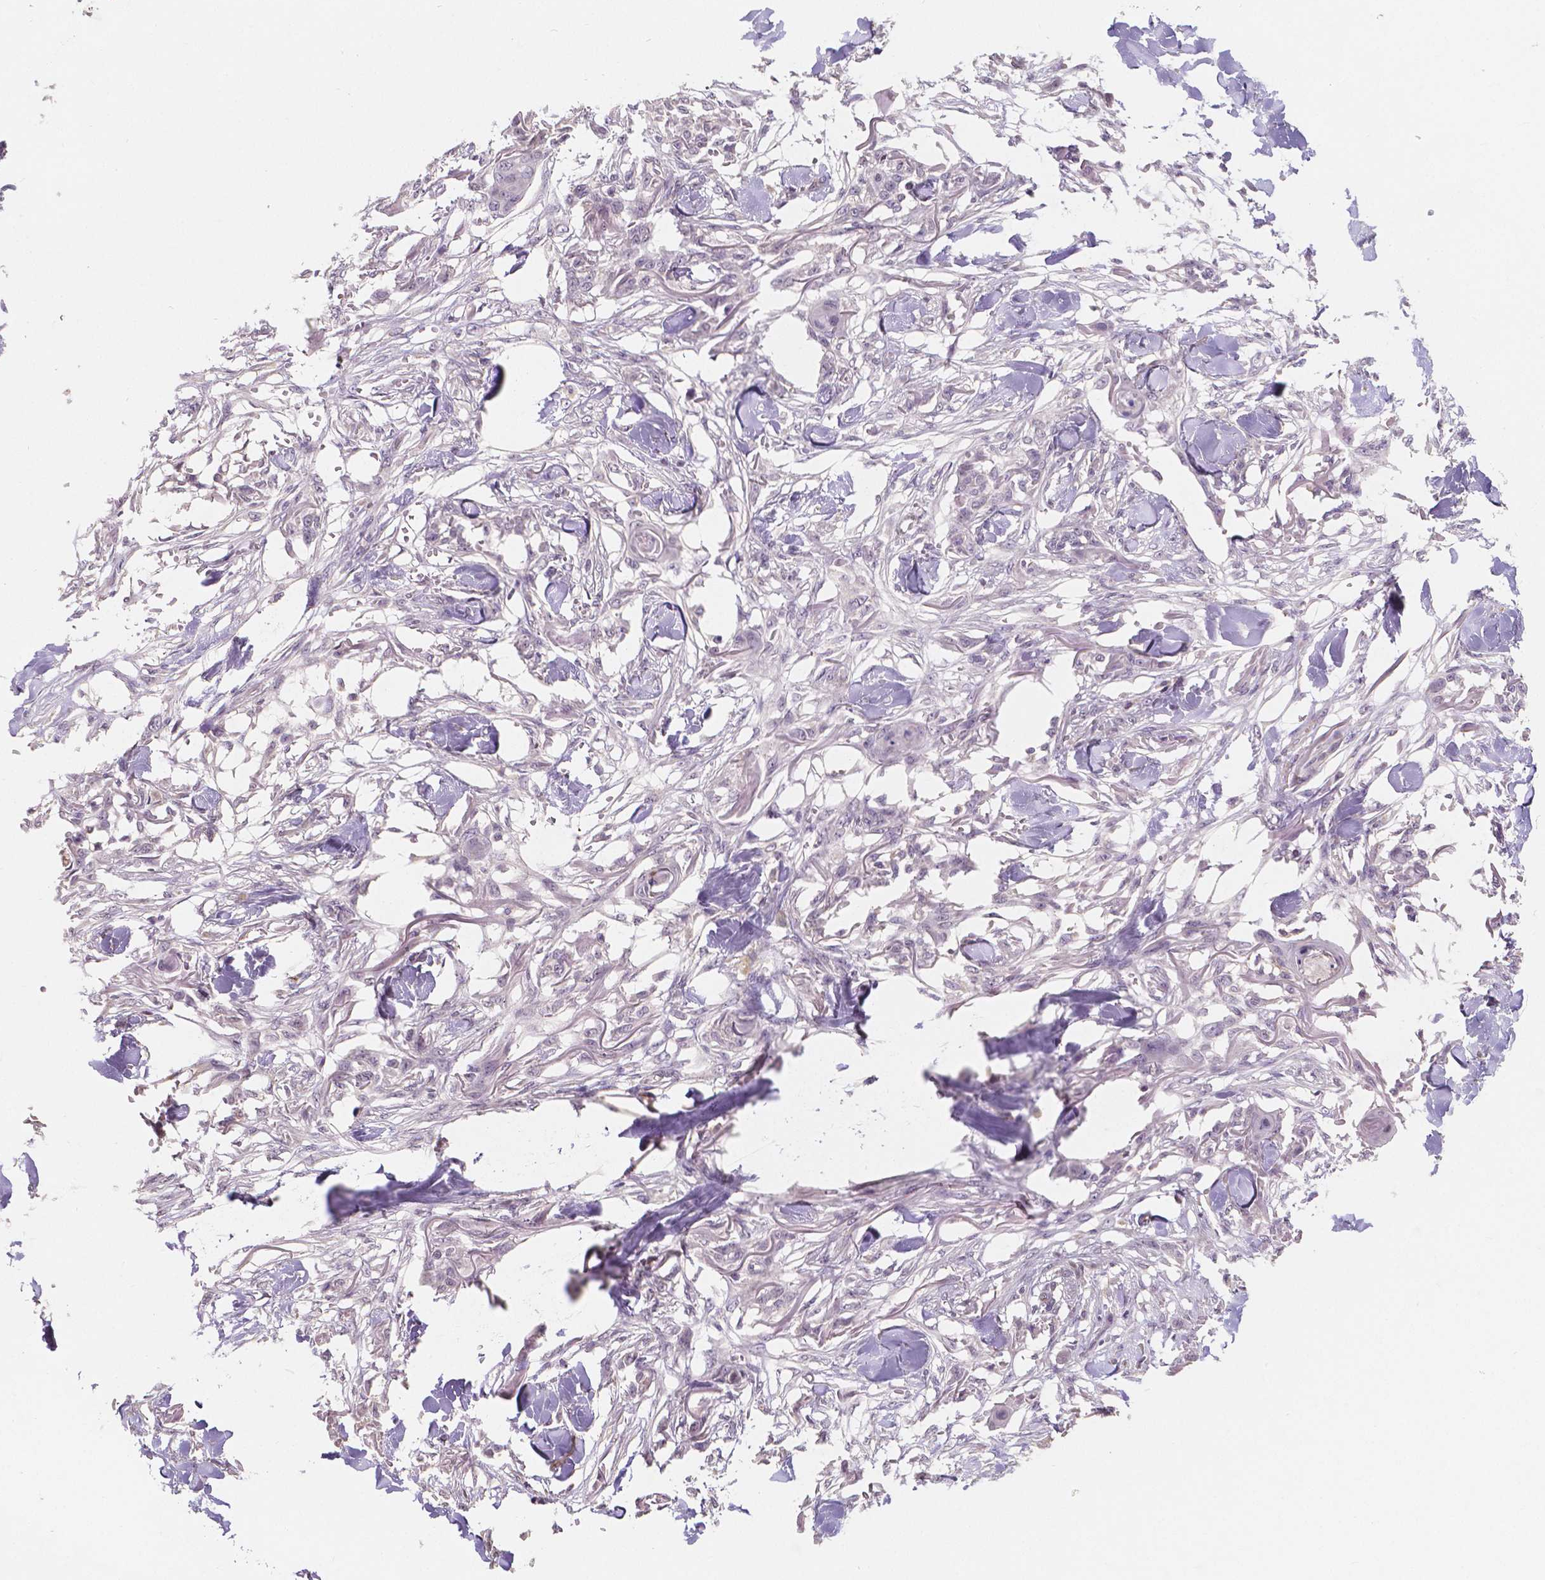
{"staining": {"intensity": "negative", "quantity": "none", "location": "none"}, "tissue": "skin cancer", "cell_type": "Tumor cells", "image_type": "cancer", "snomed": [{"axis": "morphology", "description": "Squamous cell carcinoma, NOS"}, {"axis": "topography", "description": "Skin"}], "caption": "A photomicrograph of skin cancer stained for a protein displays no brown staining in tumor cells.", "gene": "ELAVL2", "patient": {"sex": "female", "age": 59}}